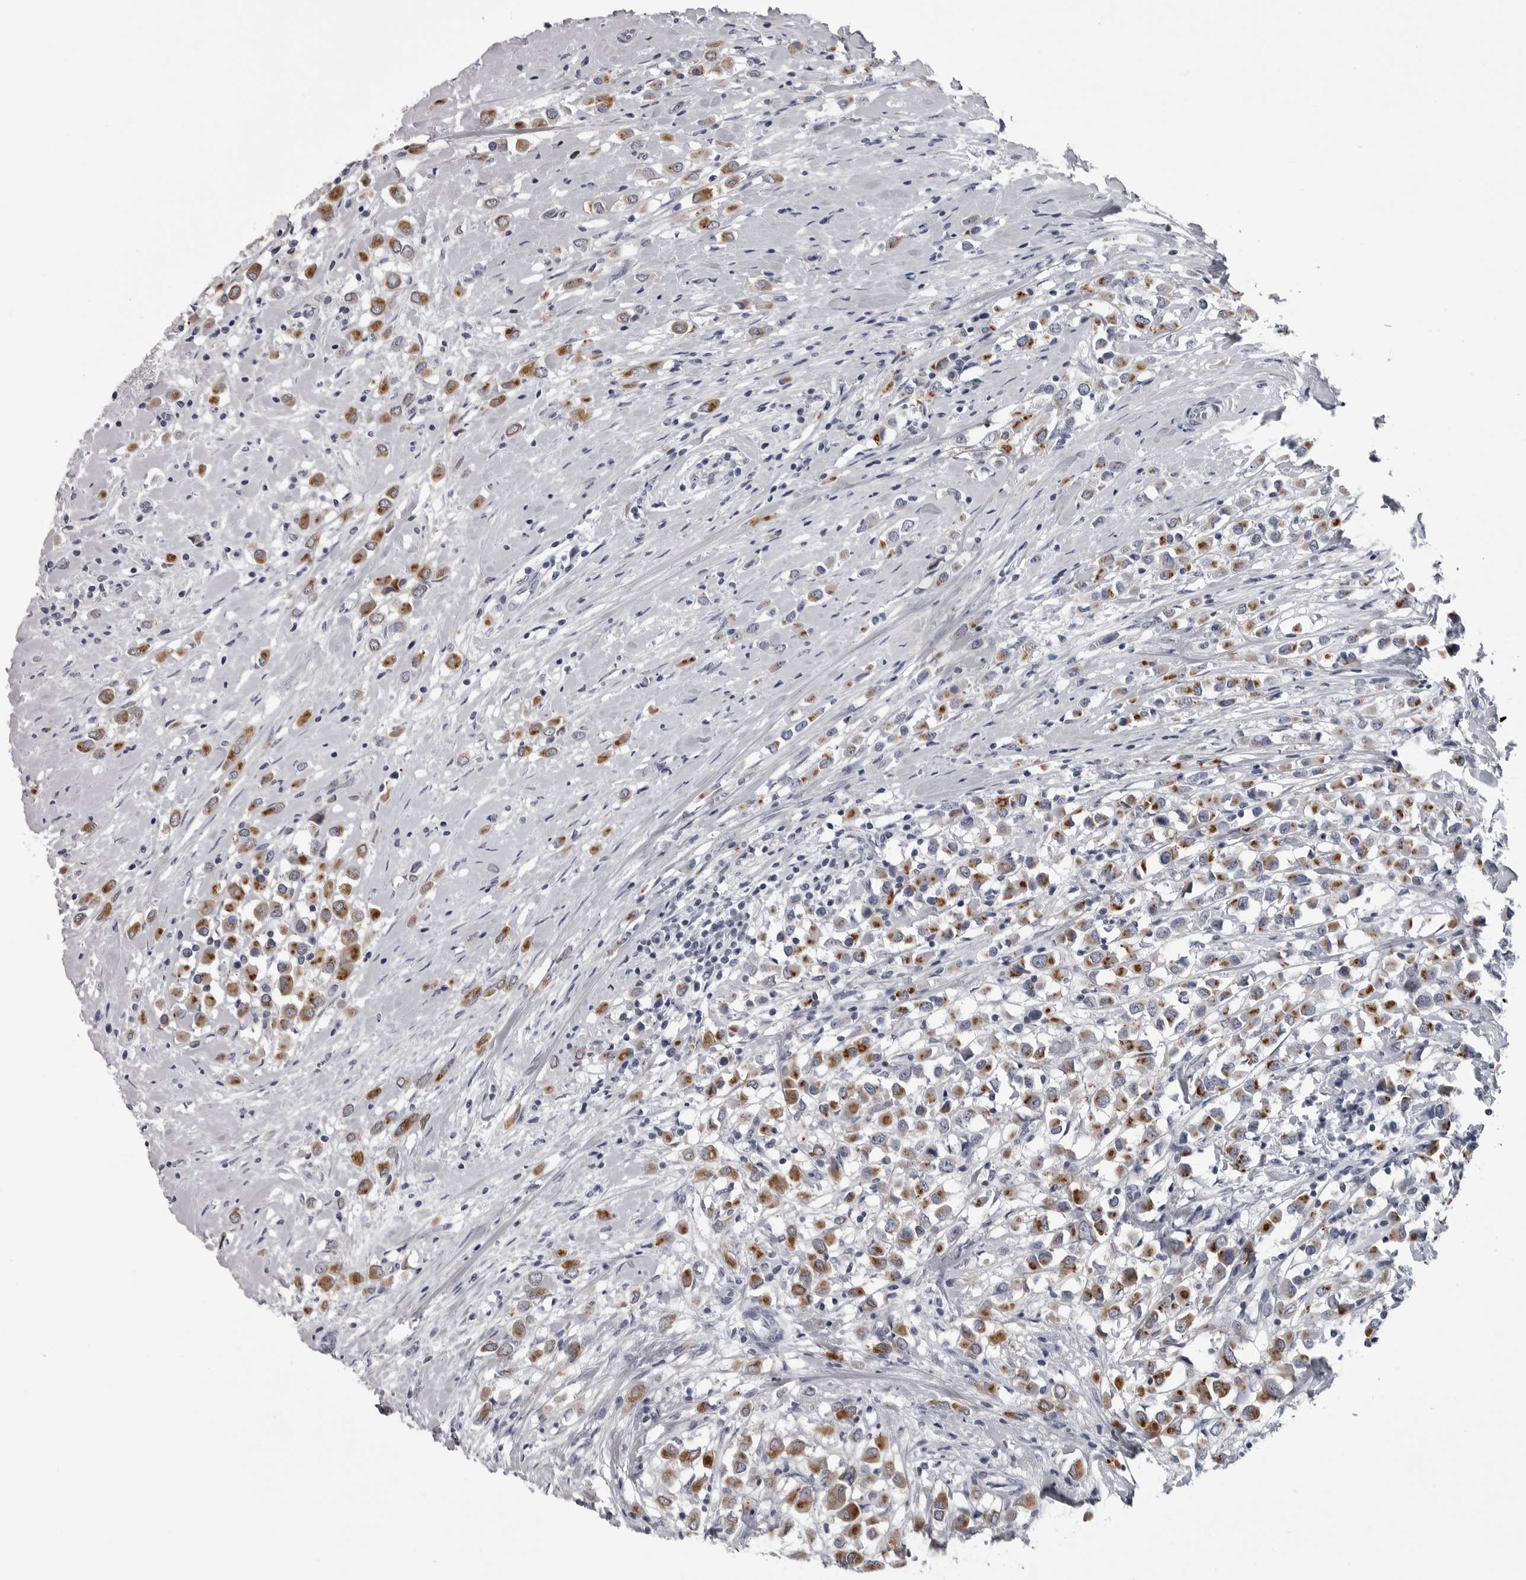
{"staining": {"intensity": "moderate", "quantity": ">75%", "location": "cytoplasmic/membranous"}, "tissue": "breast cancer", "cell_type": "Tumor cells", "image_type": "cancer", "snomed": [{"axis": "morphology", "description": "Duct carcinoma"}, {"axis": "topography", "description": "Breast"}], "caption": "Human breast cancer (intraductal carcinoma) stained with a protein marker demonstrates moderate staining in tumor cells.", "gene": "MYOC", "patient": {"sex": "female", "age": 61}}